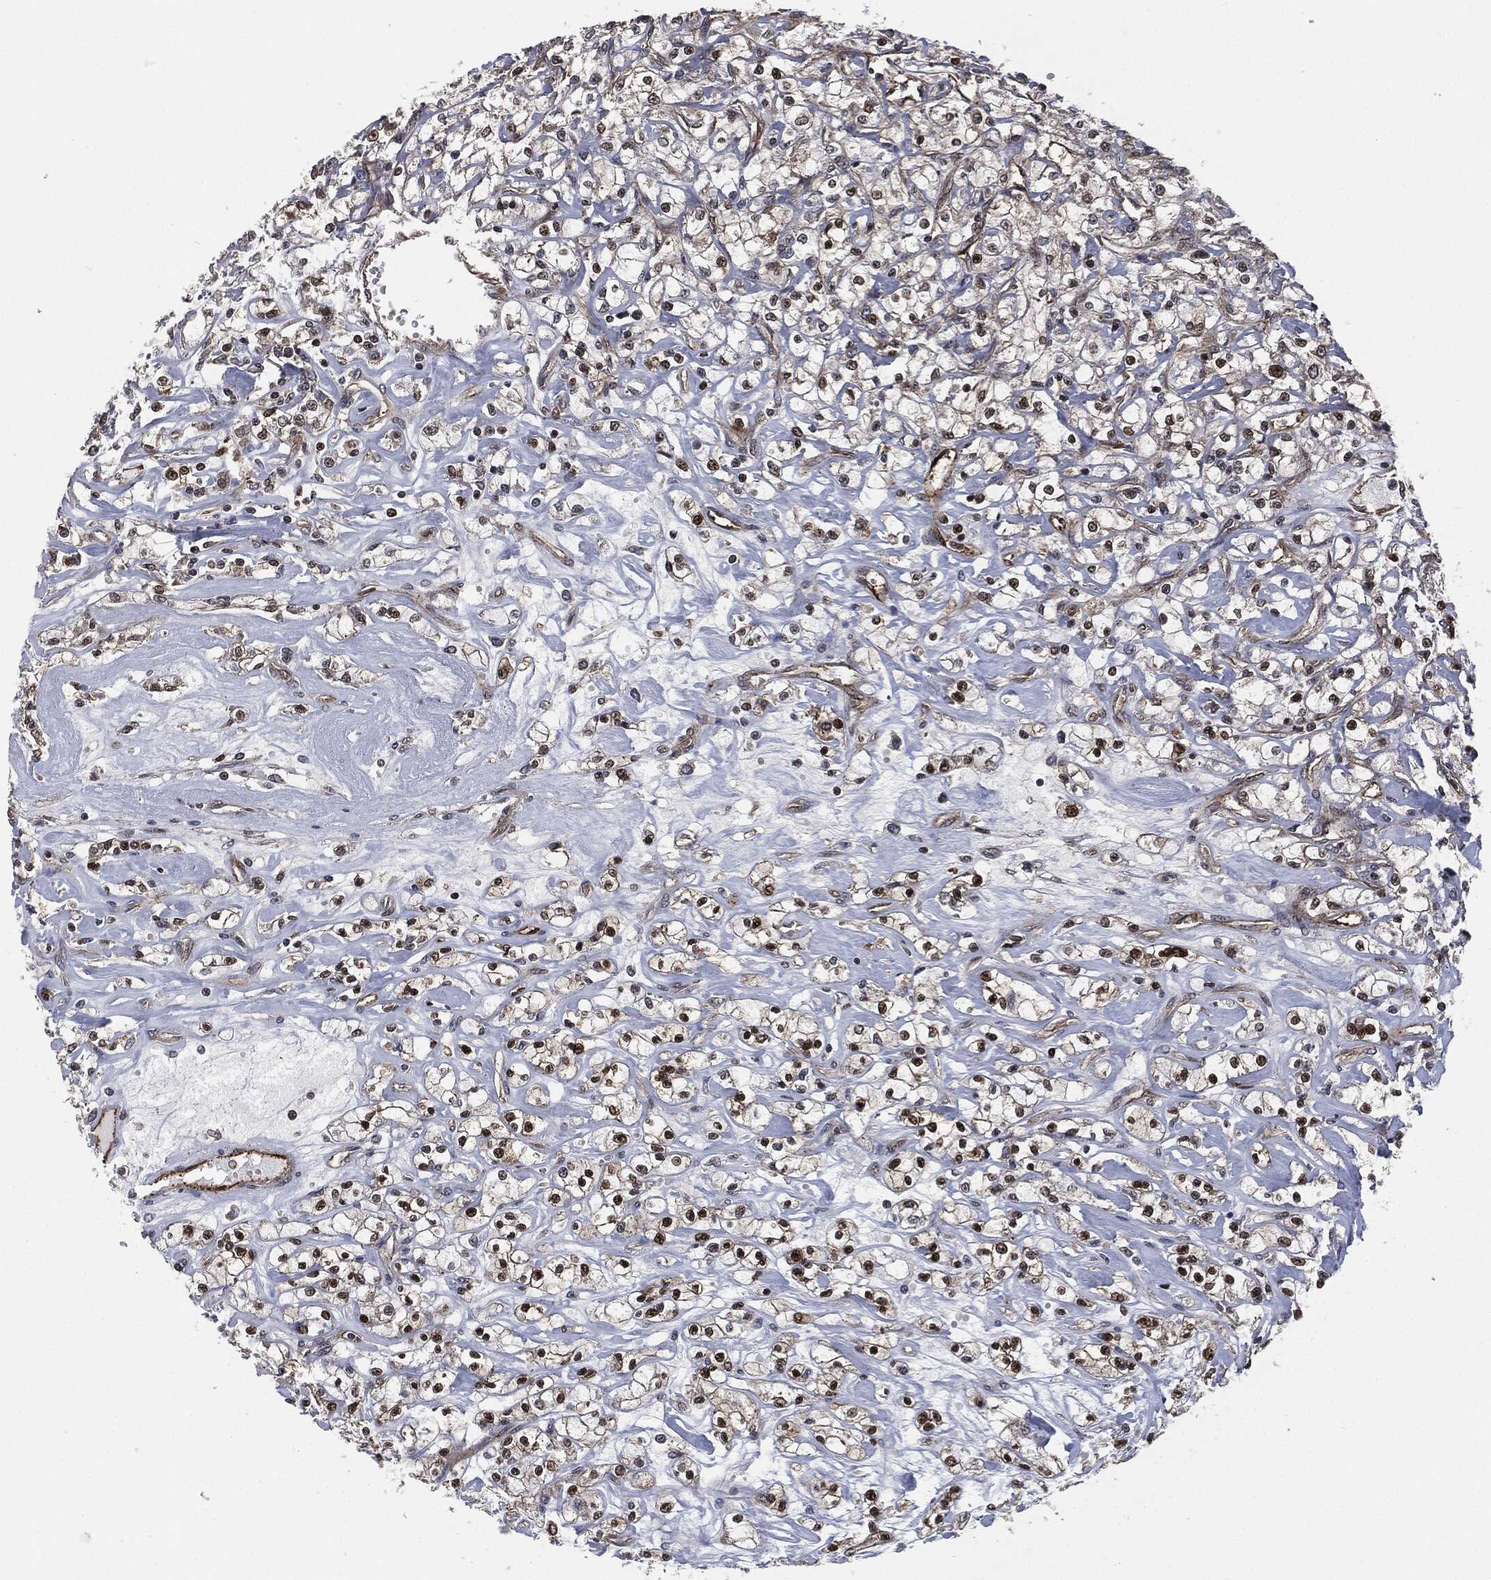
{"staining": {"intensity": "strong", "quantity": "25%-75%", "location": "cytoplasmic/membranous,nuclear"}, "tissue": "renal cancer", "cell_type": "Tumor cells", "image_type": "cancer", "snomed": [{"axis": "morphology", "description": "Adenocarcinoma, NOS"}, {"axis": "topography", "description": "Kidney"}], "caption": "Brown immunohistochemical staining in human renal adenocarcinoma demonstrates strong cytoplasmic/membranous and nuclear positivity in approximately 25%-75% of tumor cells.", "gene": "HRAS", "patient": {"sex": "female", "age": 59}}